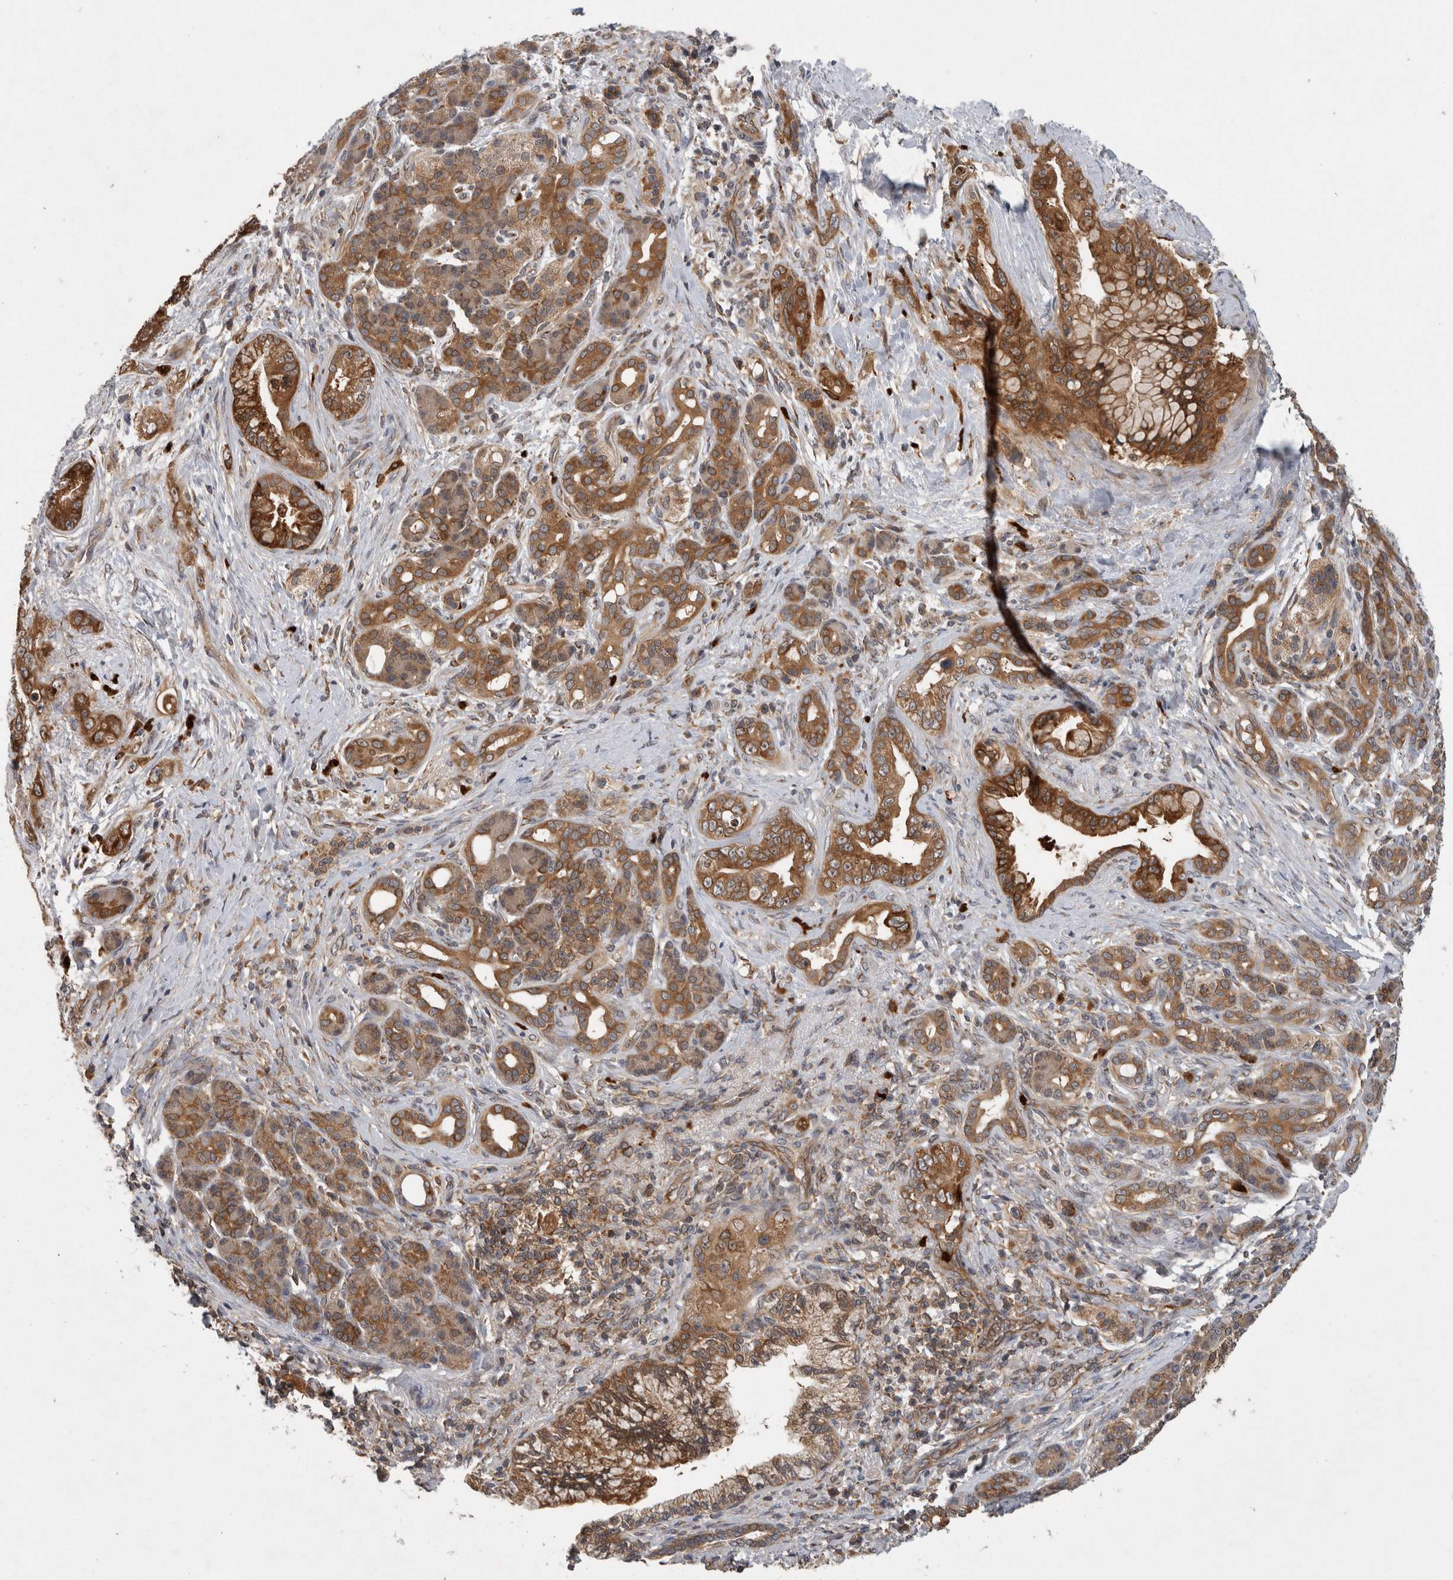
{"staining": {"intensity": "strong", "quantity": ">75%", "location": "cytoplasmic/membranous"}, "tissue": "pancreatic cancer", "cell_type": "Tumor cells", "image_type": "cancer", "snomed": [{"axis": "morphology", "description": "Adenocarcinoma, NOS"}, {"axis": "topography", "description": "Pancreas"}], "caption": "Brown immunohistochemical staining in pancreatic cancer (adenocarcinoma) displays strong cytoplasmic/membranous expression in about >75% of tumor cells. (IHC, brightfield microscopy, high magnification).", "gene": "PDCD2", "patient": {"sex": "male", "age": 59}}